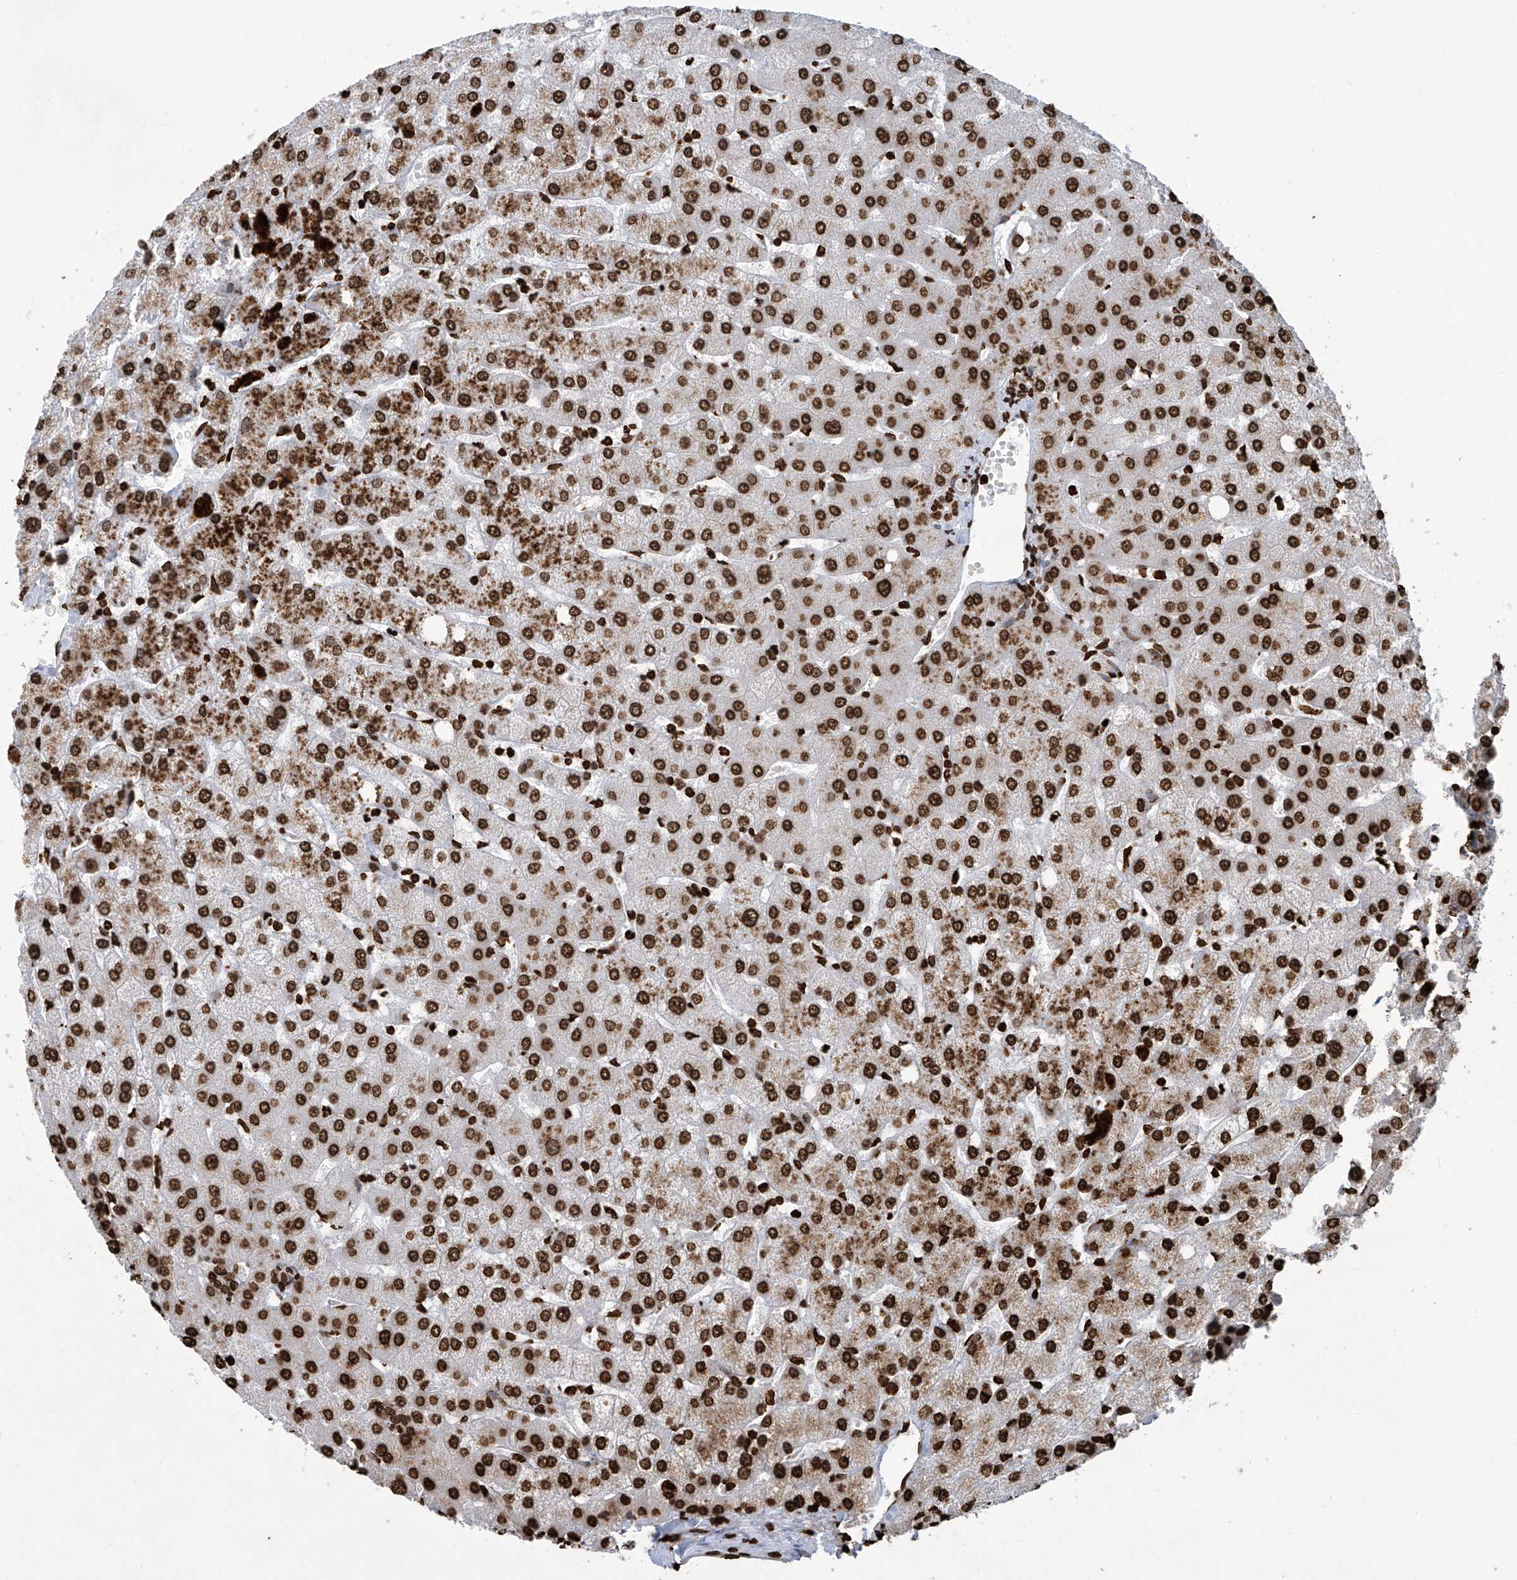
{"staining": {"intensity": "moderate", "quantity": ">75%", "location": "nuclear"}, "tissue": "liver", "cell_type": "Cholangiocytes", "image_type": "normal", "snomed": [{"axis": "morphology", "description": "Normal tissue, NOS"}, {"axis": "topography", "description": "Liver"}], "caption": "Immunohistochemical staining of normal human liver exhibits >75% levels of moderate nuclear protein staining in about >75% of cholangiocytes. (DAB IHC with brightfield microscopy, high magnification).", "gene": "H3", "patient": {"sex": "female", "age": 54}}